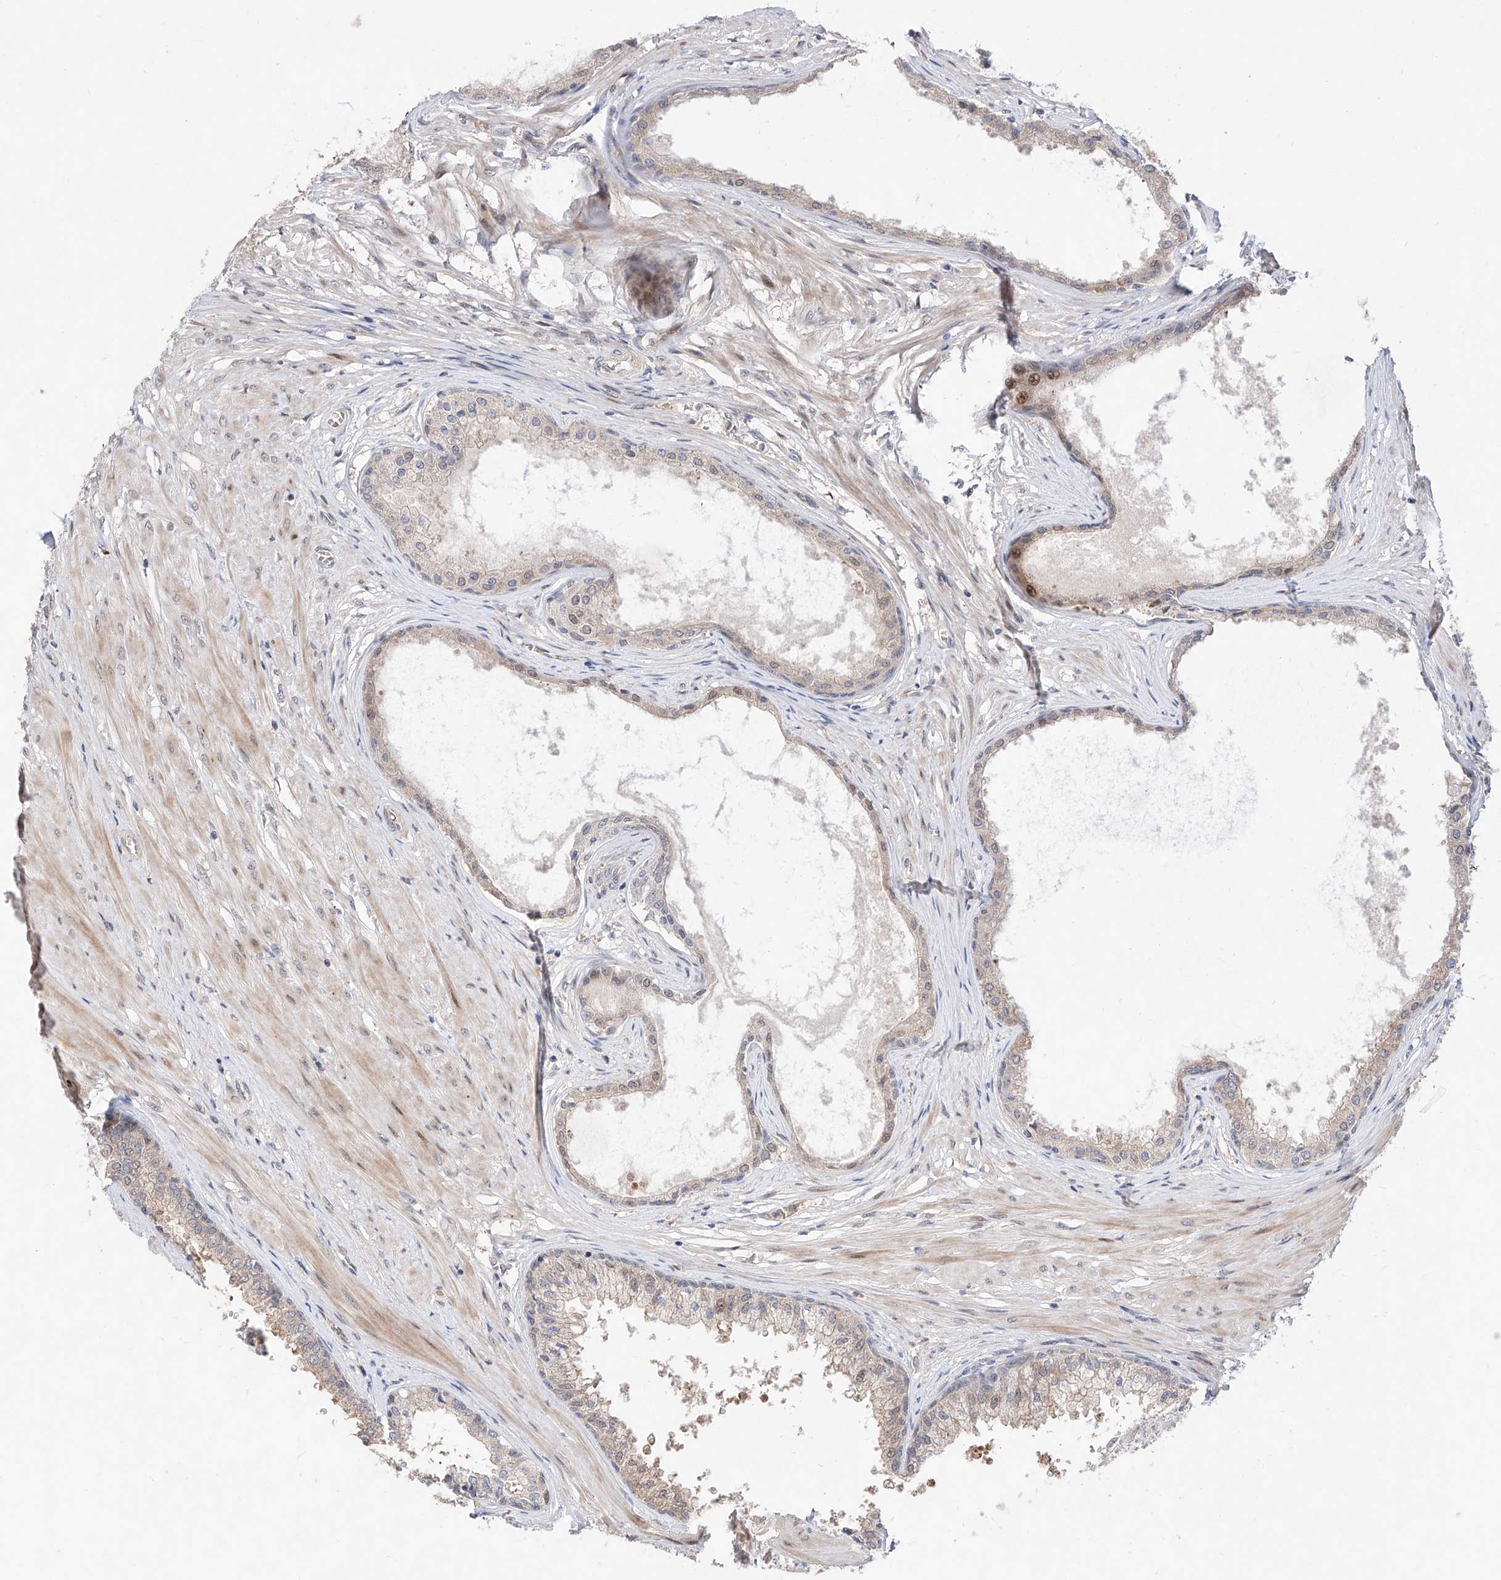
{"staining": {"intensity": "moderate", "quantity": "25%-75%", "location": "cytoplasmic/membranous,nuclear"}, "tissue": "prostate", "cell_type": "Glandular cells", "image_type": "normal", "snomed": [{"axis": "morphology", "description": "Normal tissue, NOS"}, {"axis": "topography", "description": "Prostate"}], "caption": "Protein staining reveals moderate cytoplasmic/membranous,nuclear positivity in approximately 25%-75% of glandular cells in unremarkable prostate.", "gene": "FUCA2", "patient": {"sex": "male", "age": 48}}